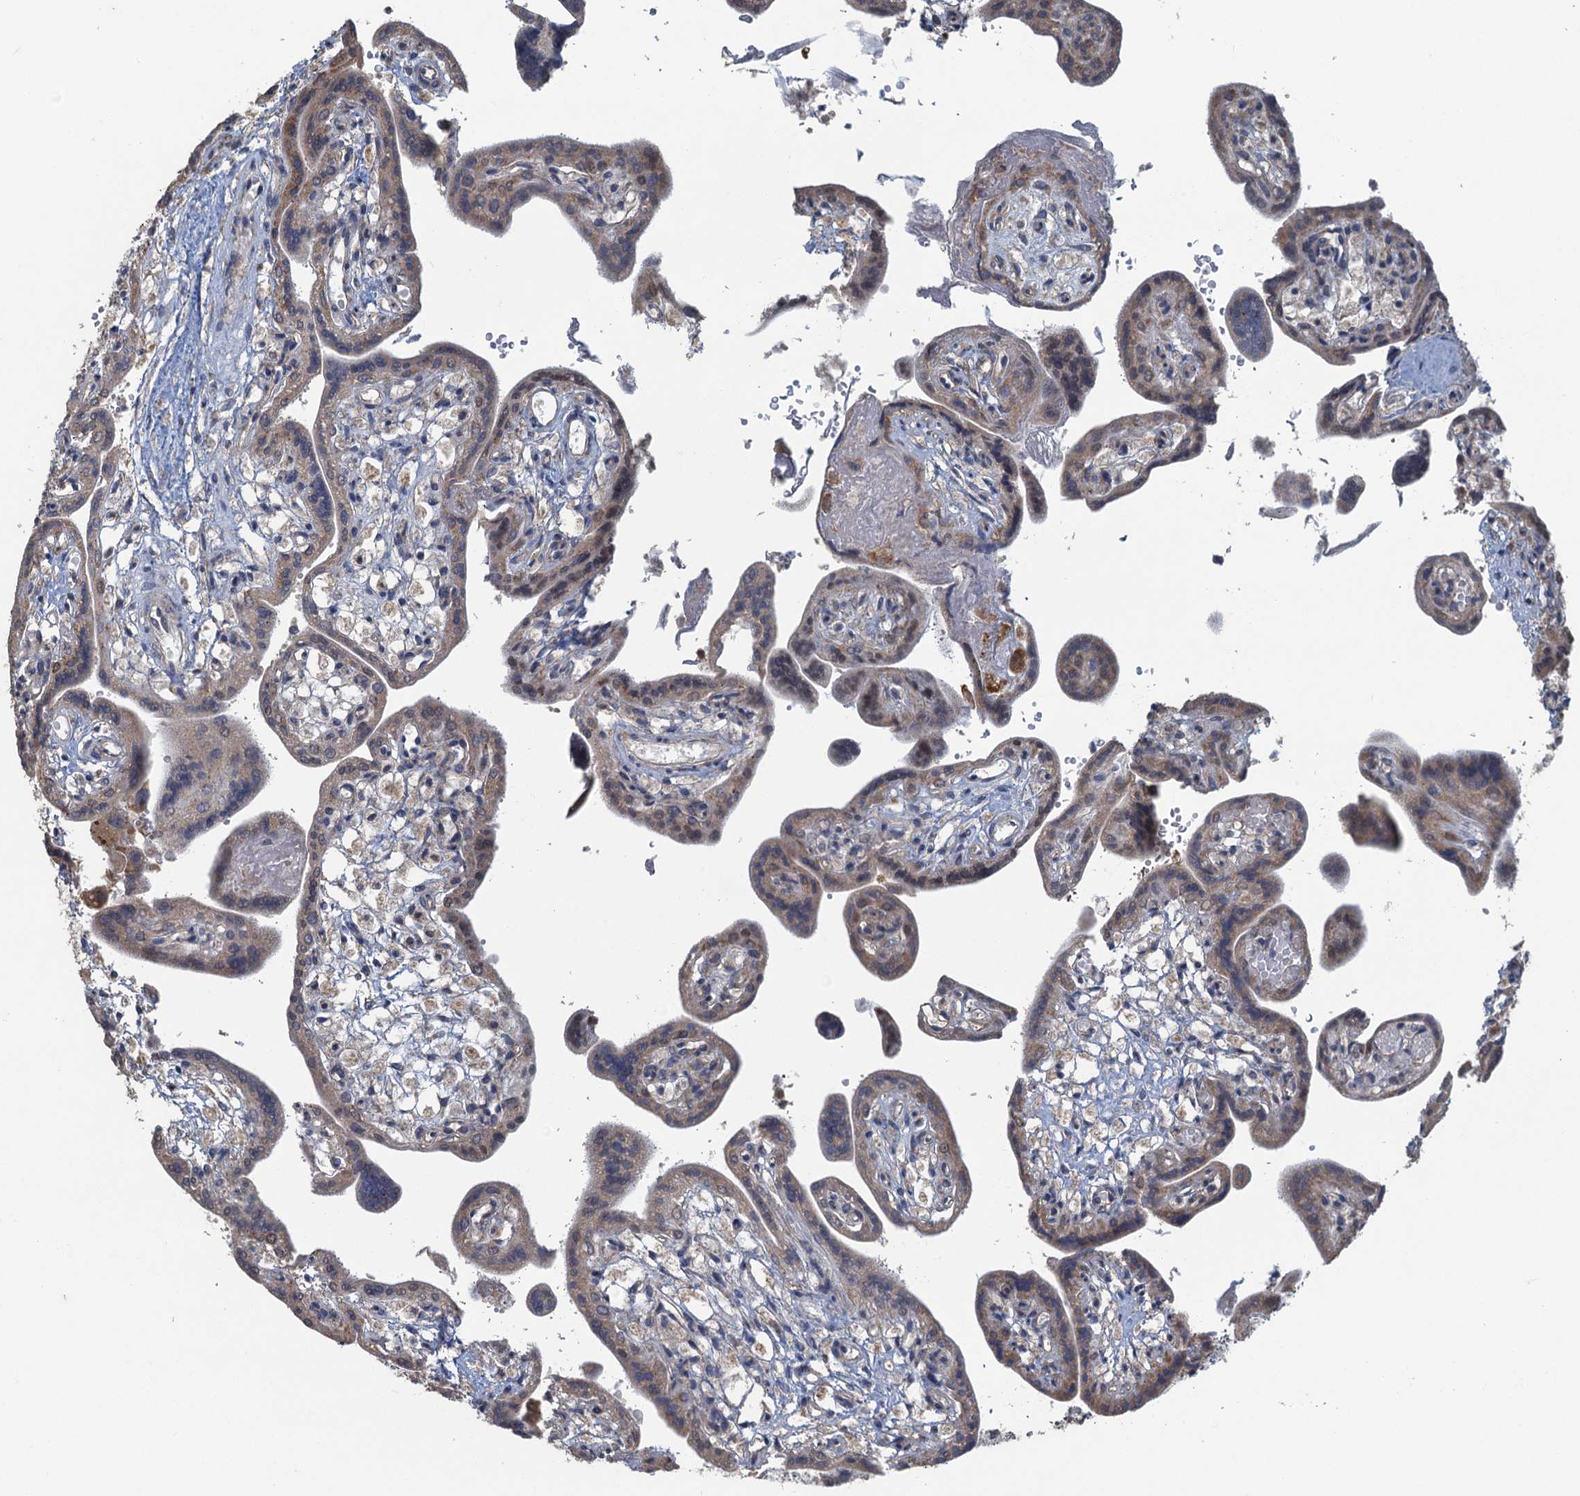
{"staining": {"intensity": "weak", "quantity": "25%-75%", "location": "cytoplasmic/membranous"}, "tissue": "placenta", "cell_type": "Trophoblastic cells", "image_type": "normal", "snomed": [{"axis": "morphology", "description": "Normal tissue, NOS"}, {"axis": "topography", "description": "Placenta"}], "caption": "Protein expression by immunohistochemistry (IHC) displays weak cytoplasmic/membranous expression in about 25%-75% of trophoblastic cells in unremarkable placenta.", "gene": "TEX35", "patient": {"sex": "female", "age": 37}}